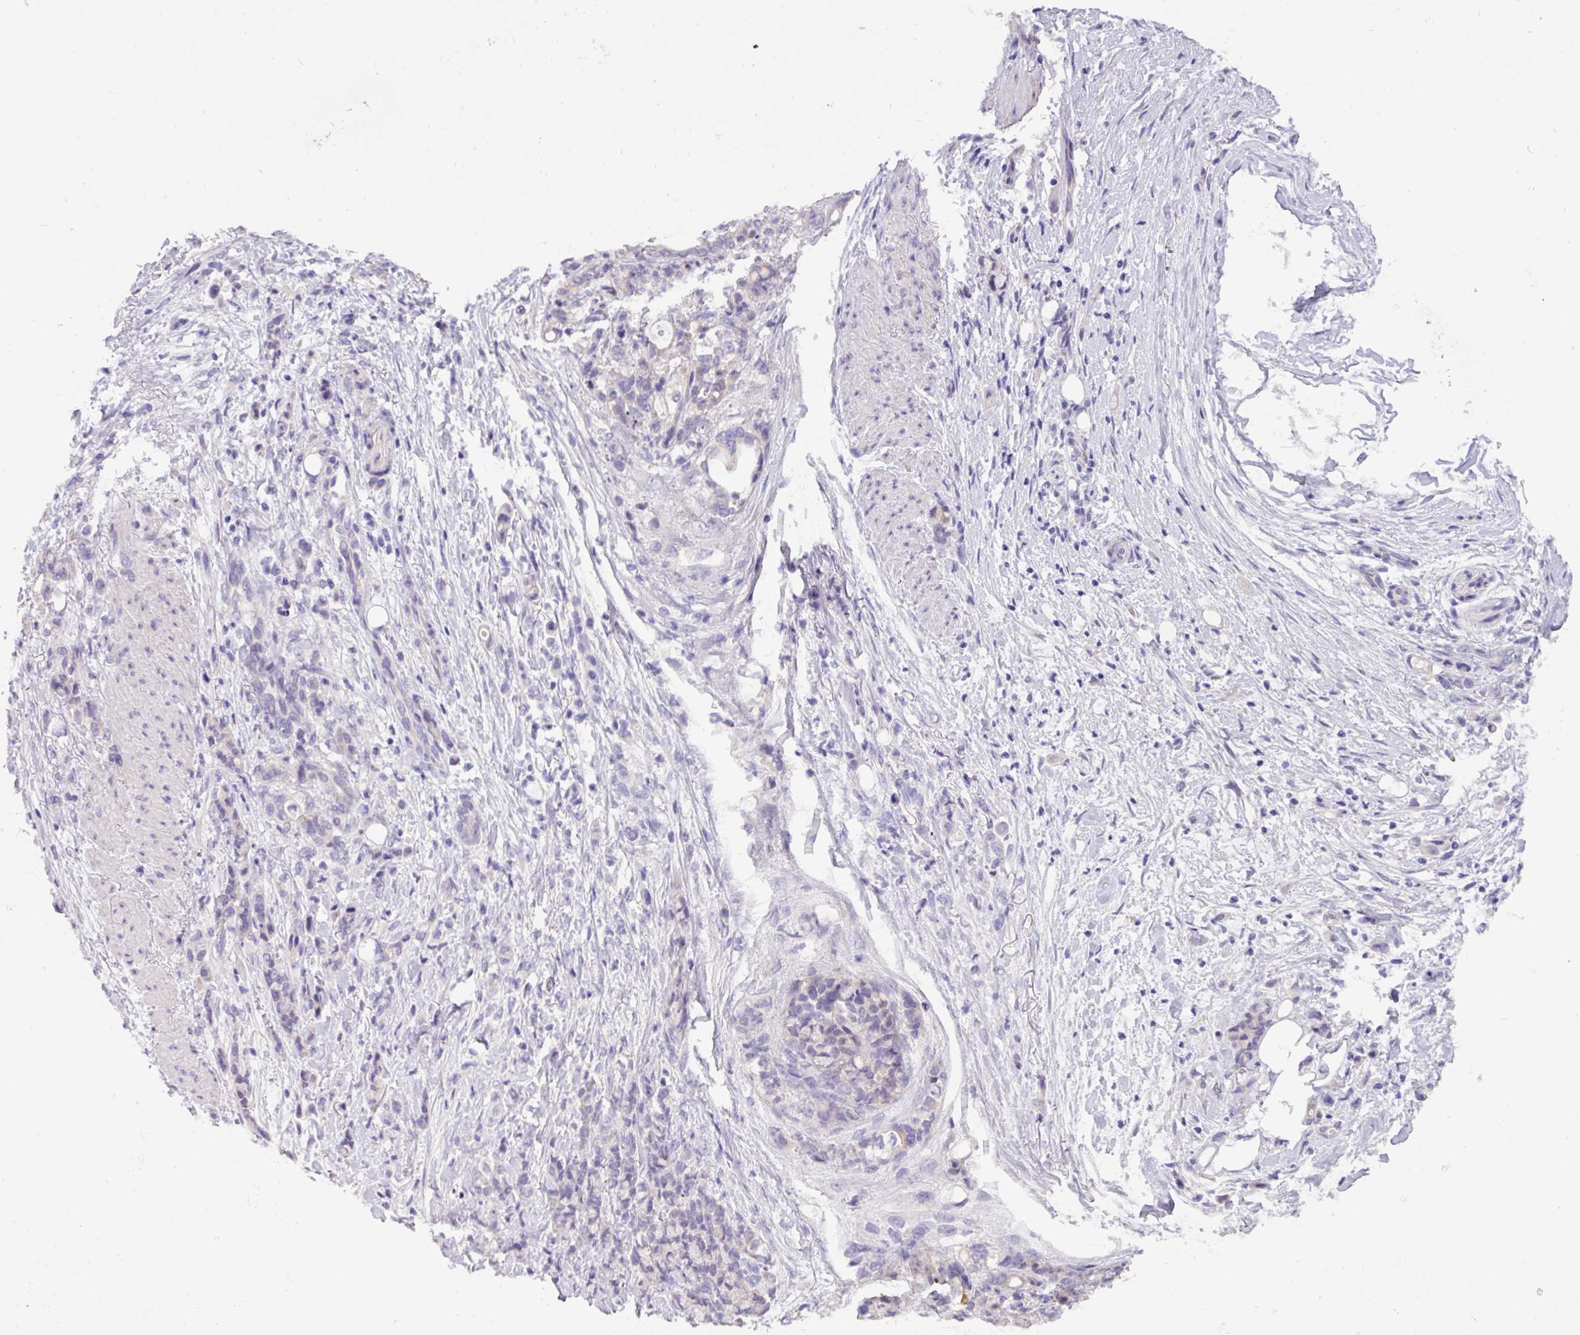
{"staining": {"intensity": "negative", "quantity": "none", "location": "none"}, "tissue": "stomach cancer", "cell_type": "Tumor cells", "image_type": "cancer", "snomed": [{"axis": "morphology", "description": "Normal tissue, NOS"}, {"axis": "morphology", "description": "Adenocarcinoma, NOS"}, {"axis": "topography", "description": "Stomach"}], "caption": "Immunohistochemistry of human adenocarcinoma (stomach) reveals no staining in tumor cells.", "gene": "PAX8", "patient": {"sex": "female", "age": 79}}